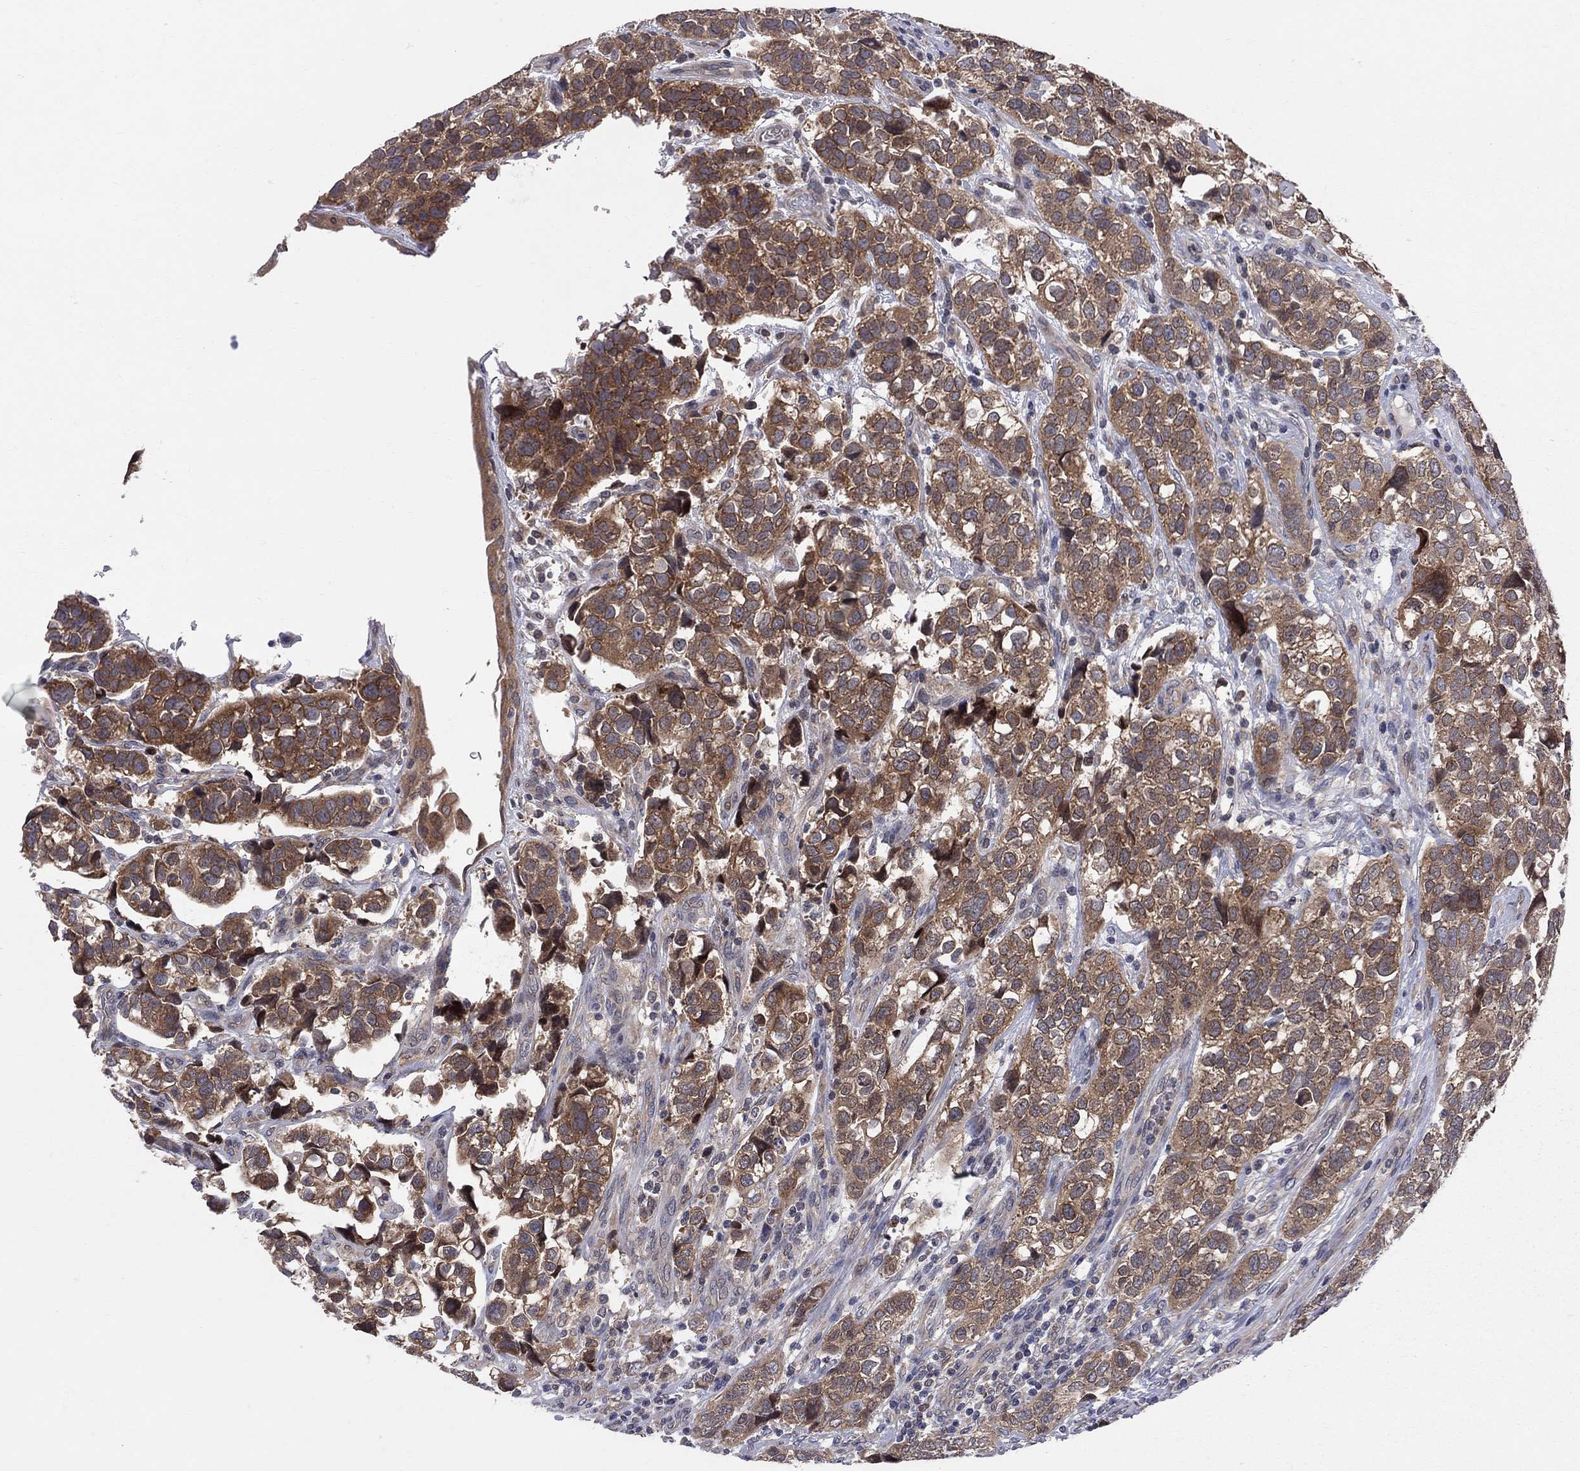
{"staining": {"intensity": "strong", "quantity": "25%-75%", "location": "cytoplasmic/membranous"}, "tissue": "urothelial cancer", "cell_type": "Tumor cells", "image_type": "cancer", "snomed": [{"axis": "morphology", "description": "Urothelial carcinoma, High grade"}, {"axis": "topography", "description": "Urinary bladder"}], "caption": "The micrograph shows immunohistochemical staining of urothelial cancer. There is strong cytoplasmic/membranous staining is appreciated in approximately 25%-75% of tumor cells. (Brightfield microscopy of DAB IHC at high magnification).", "gene": "CNOT11", "patient": {"sex": "female", "age": 58}}